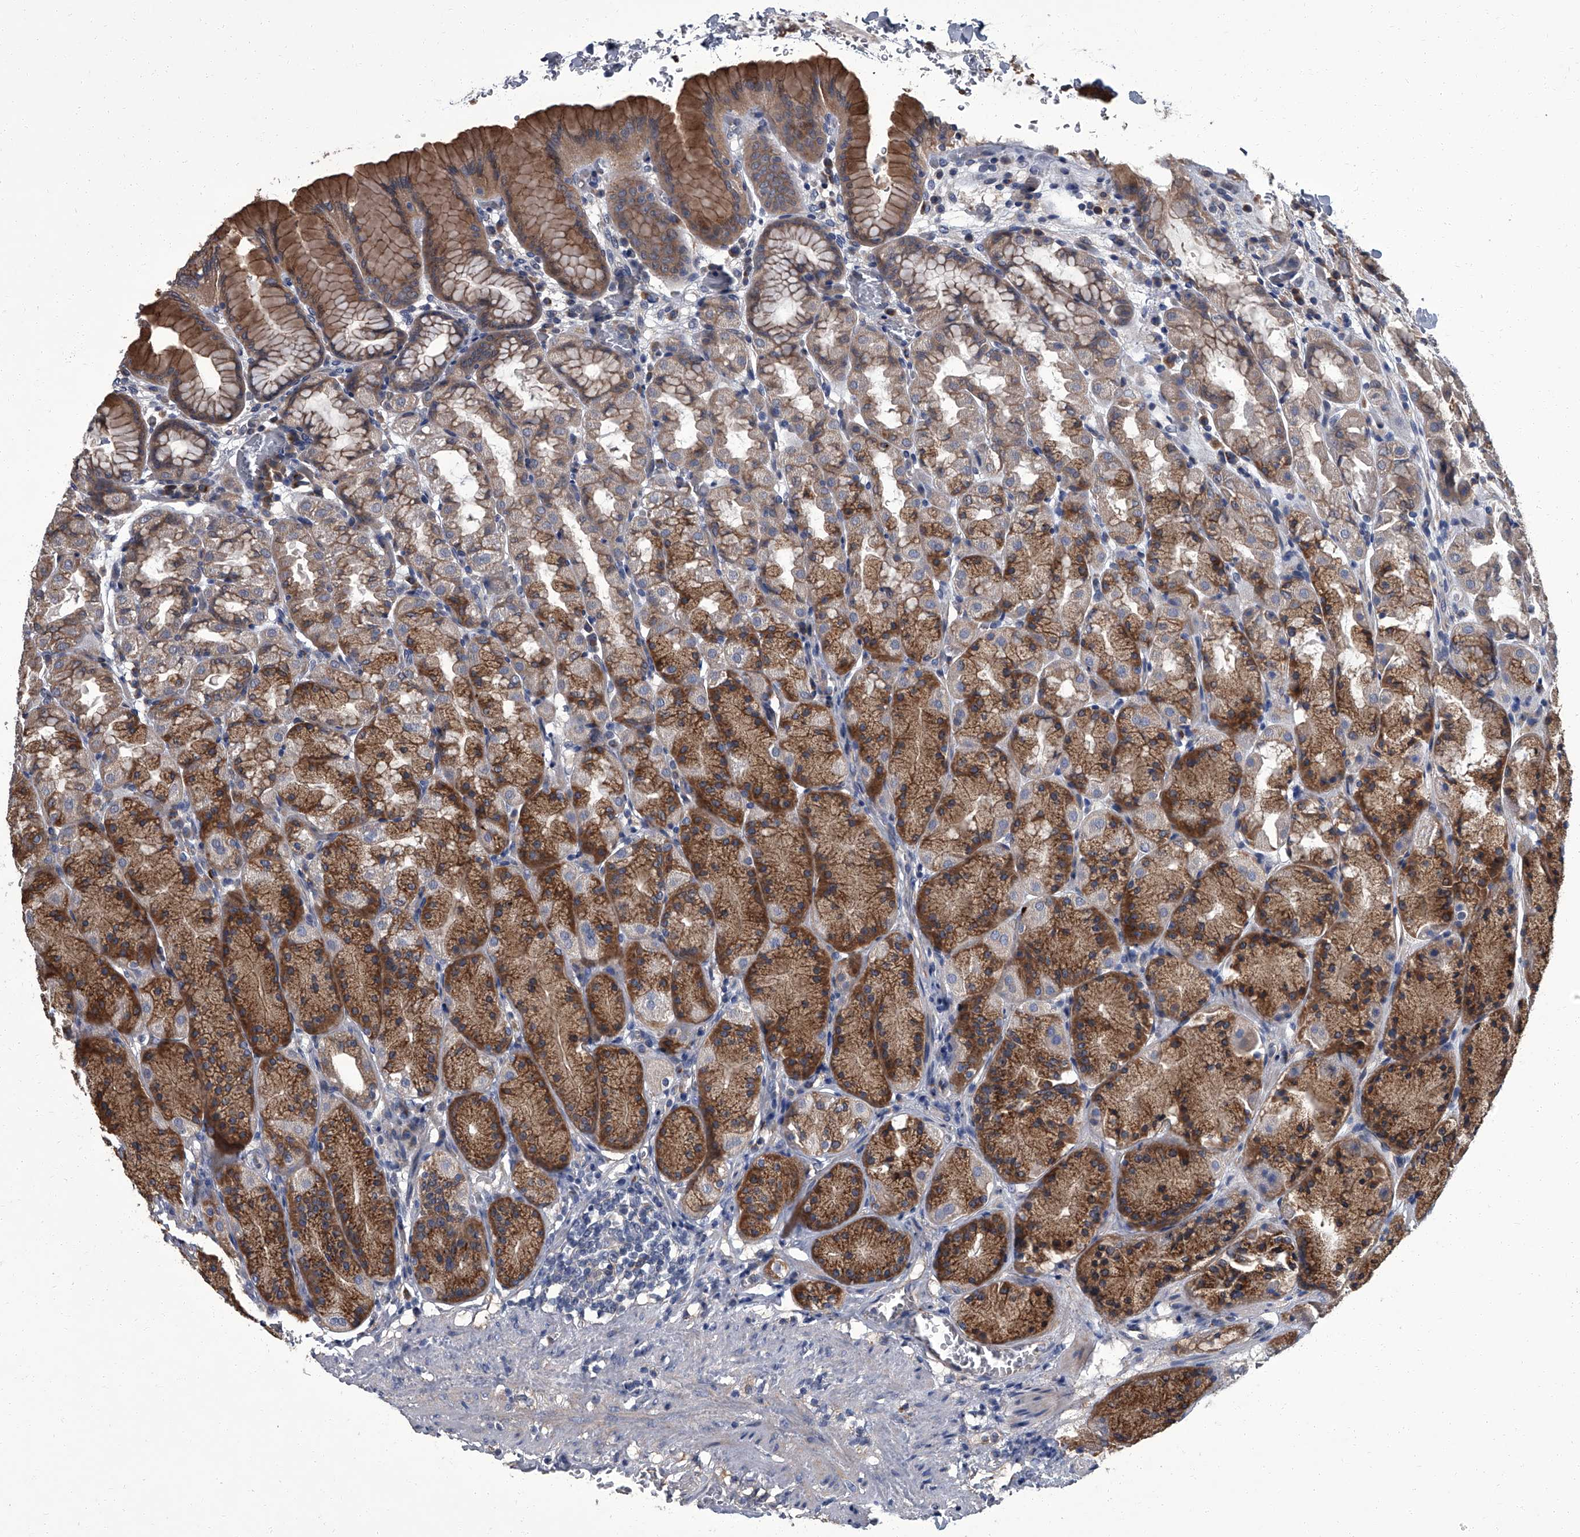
{"staining": {"intensity": "strong", "quantity": "25%-75%", "location": "cytoplasmic/membranous"}, "tissue": "stomach", "cell_type": "Glandular cells", "image_type": "normal", "snomed": [{"axis": "morphology", "description": "Normal tissue, NOS"}, {"axis": "topography", "description": "Stomach"}], "caption": "Stomach stained with a brown dye exhibits strong cytoplasmic/membranous positive expression in about 25%-75% of glandular cells.", "gene": "SIRT4", "patient": {"sex": "male", "age": 42}}